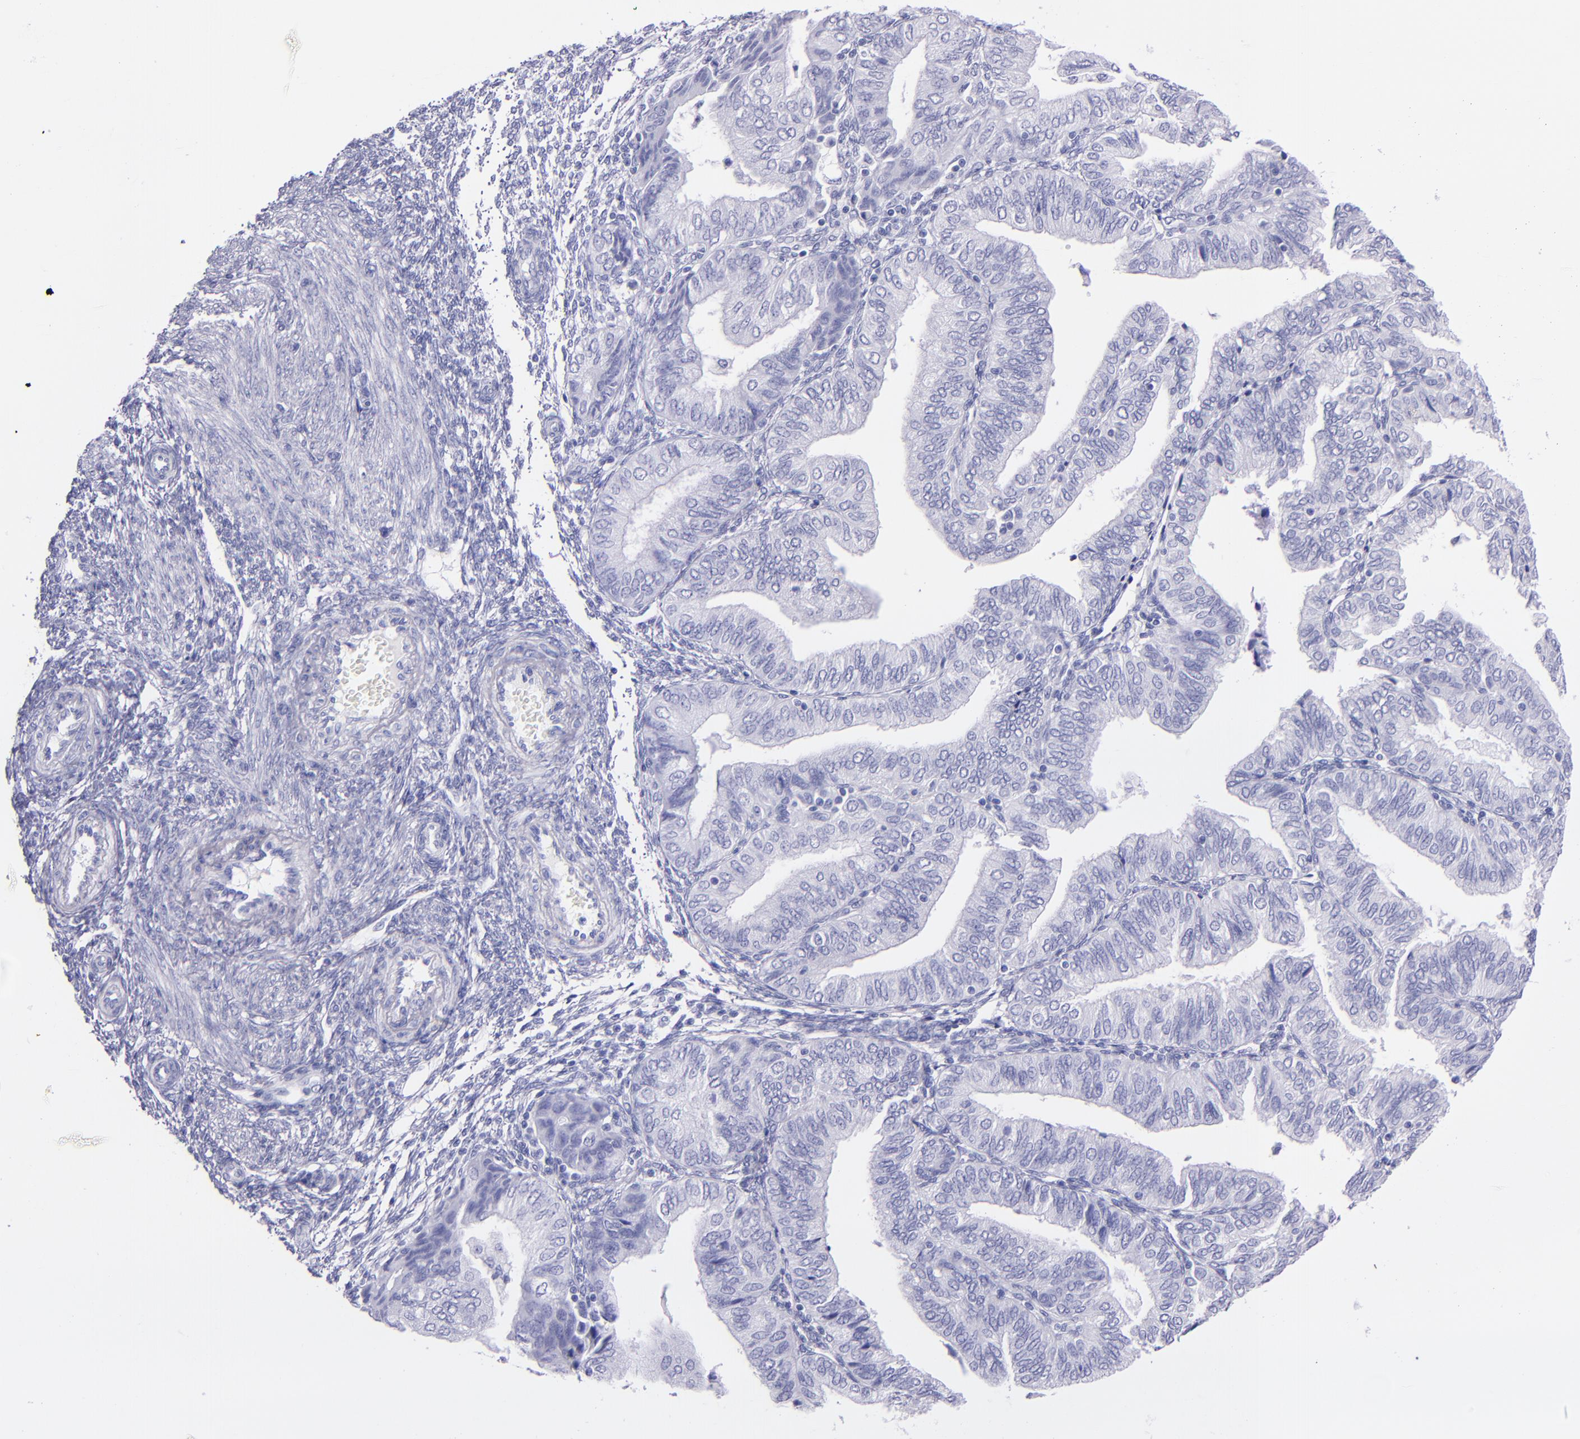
{"staining": {"intensity": "negative", "quantity": "none", "location": "none"}, "tissue": "endometrial cancer", "cell_type": "Tumor cells", "image_type": "cancer", "snomed": [{"axis": "morphology", "description": "Adenocarcinoma, NOS"}, {"axis": "topography", "description": "Endometrium"}], "caption": "The photomicrograph shows no significant positivity in tumor cells of adenocarcinoma (endometrial).", "gene": "SFTPA2", "patient": {"sex": "female", "age": 51}}